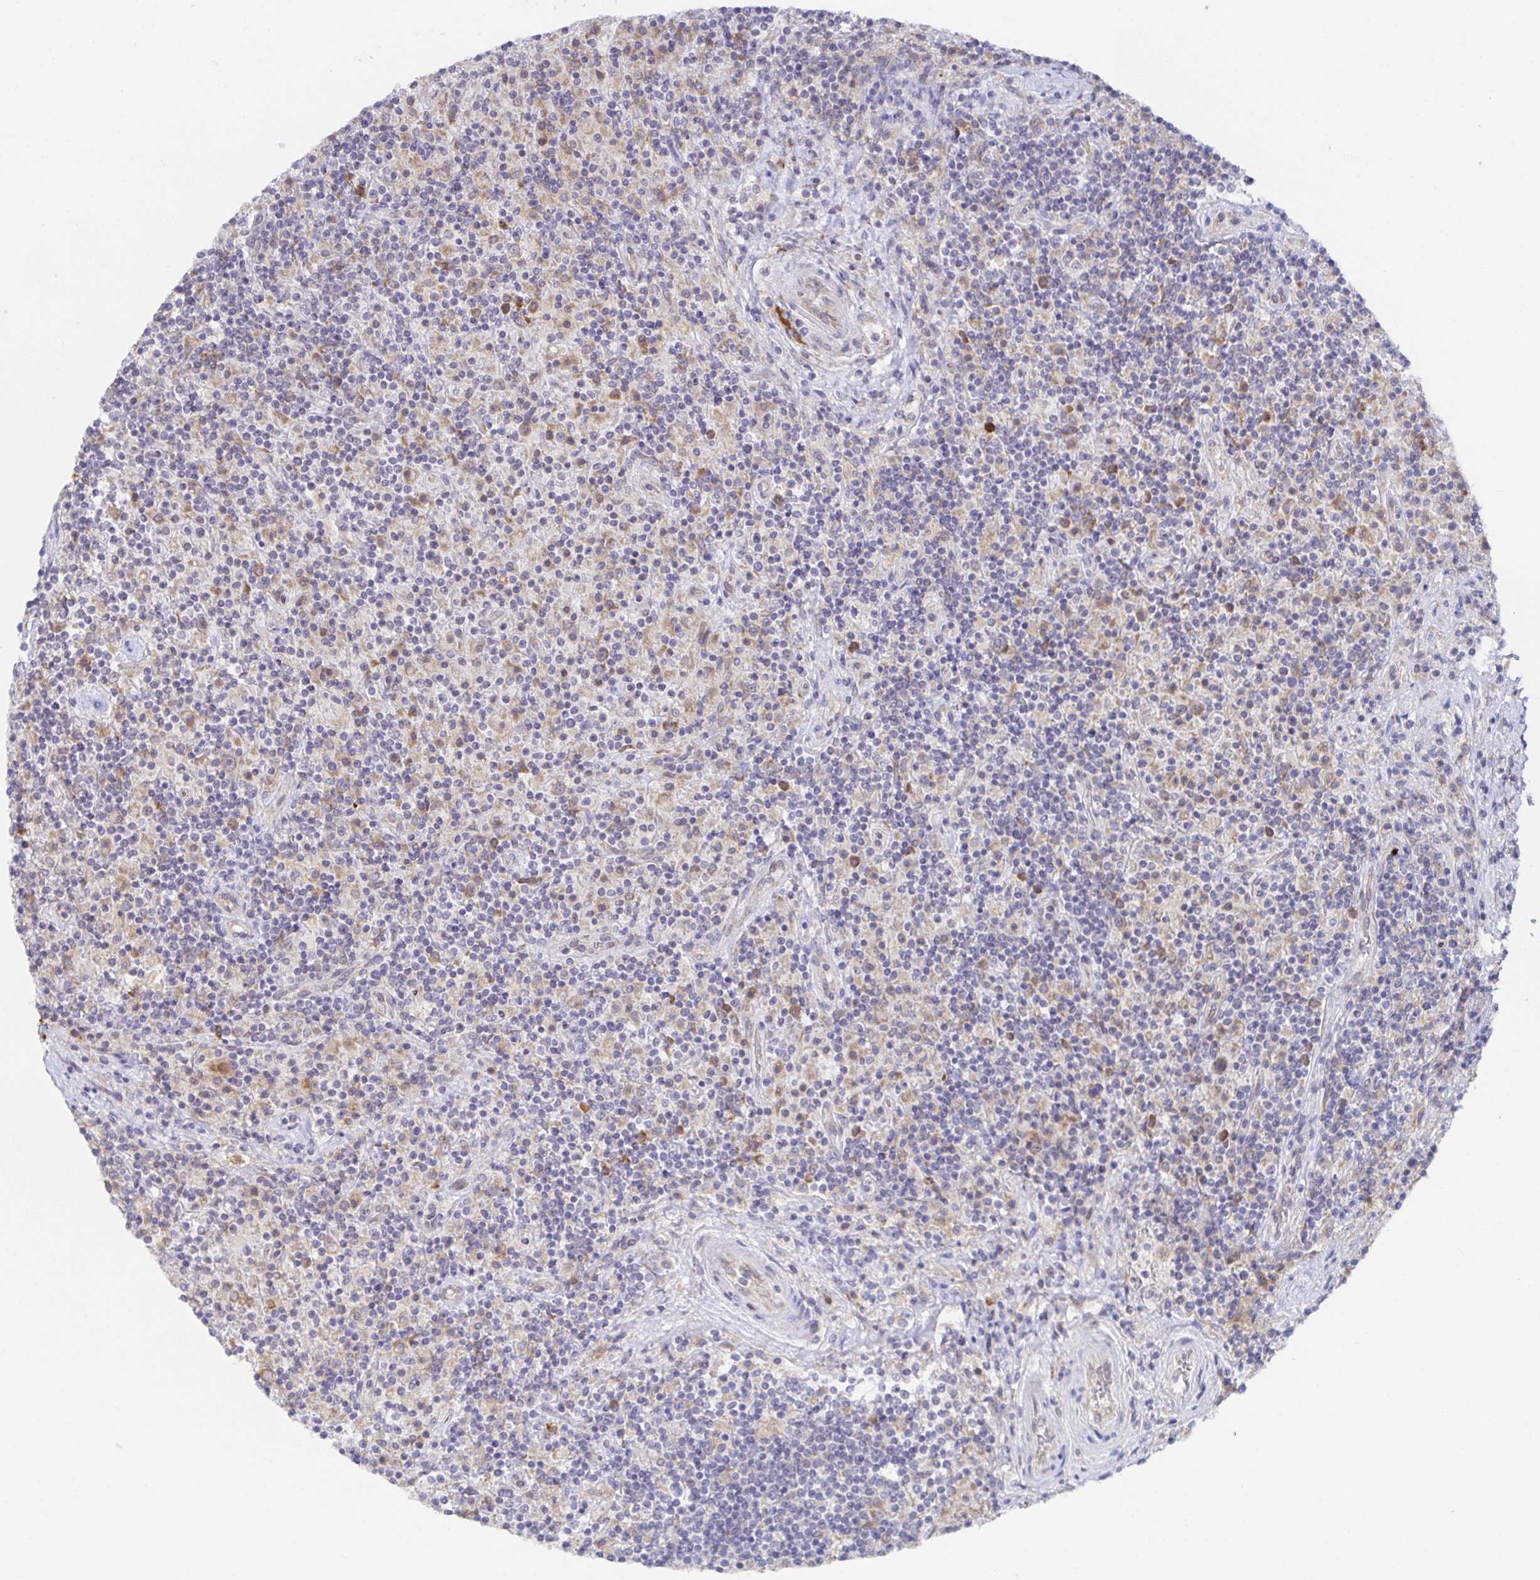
{"staining": {"intensity": "weak", "quantity": ">75%", "location": "cytoplasmic/membranous"}, "tissue": "lymphoma", "cell_type": "Tumor cells", "image_type": "cancer", "snomed": [{"axis": "morphology", "description": "Hodgkin's disease, NOS"}, {"axis": "topography", "description": "Lymph node"}], "caption": "Immunohistochemical staining of human lymphoma exhibits weak cytoplasmic/membranous protein positivity in approximately >75% of tumor cells.", "gene": "BAD", "patient": {"sex": "male", "age": 70}}